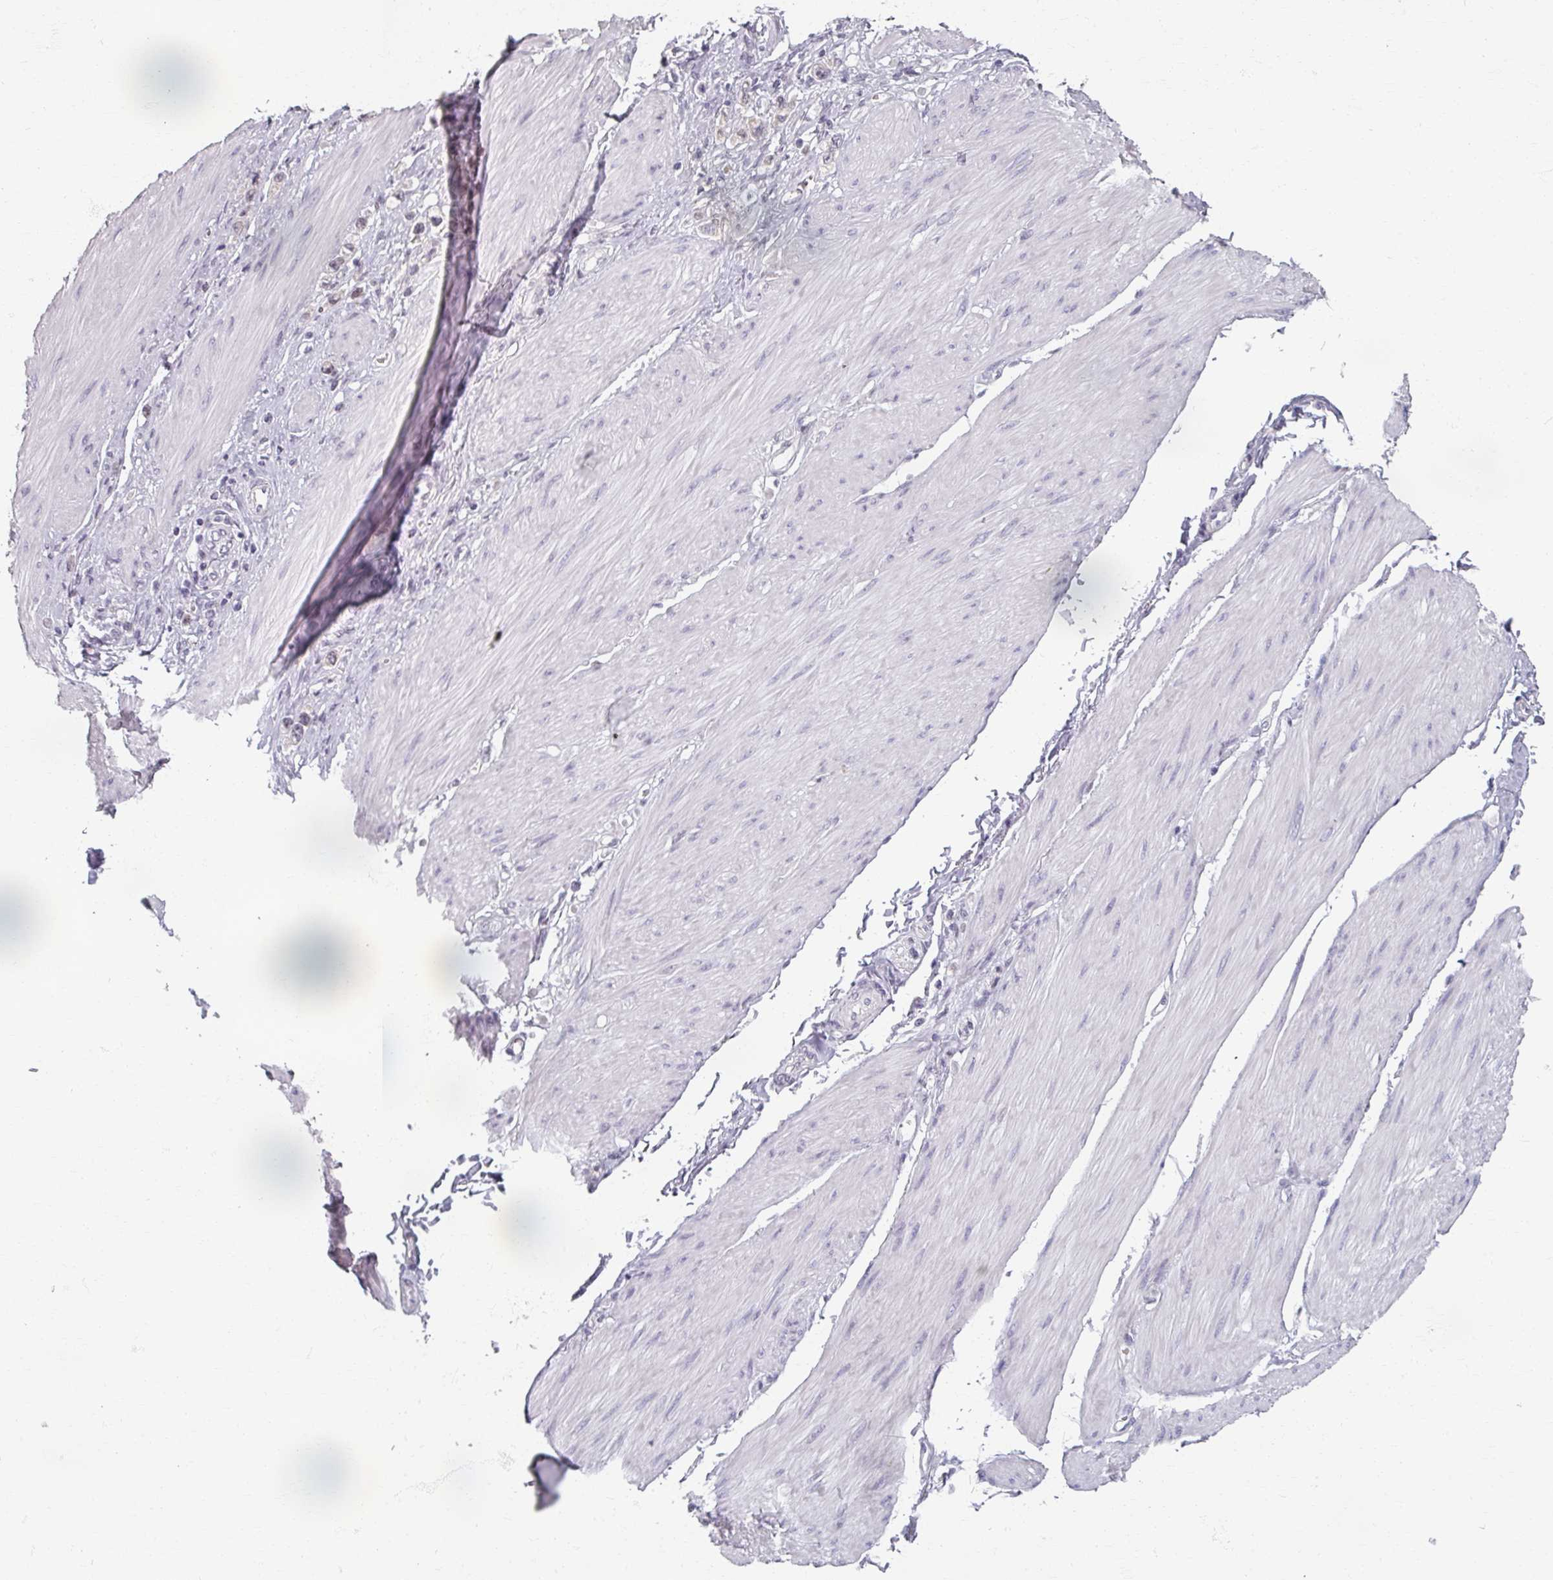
{"staining": {"intensity": "moderate", "quantity": "25%-75%", "location": "nuclear"}, "tissue": "stomach cancer", "cell_type": "Tumor cells", "image_type": "cancer", "snomed": [{"axis": "morphology", "description": "Adenocarcinoma, NOS"}, {"axis": "topography", "description": "Stomach"}], "caption": "Tumor cells demonstrate moderate nuclear positivity in approximately 25%-75% of cells in stomach cancer. The staining is performed using DAB (3,3'-diaminobenzidine) brown chromogen to label protein expression. The nuclei are counter-stained blue using hematoxylin.", "gene": "RIPOR3", "patient": {"sex": "female", "age": 65}}